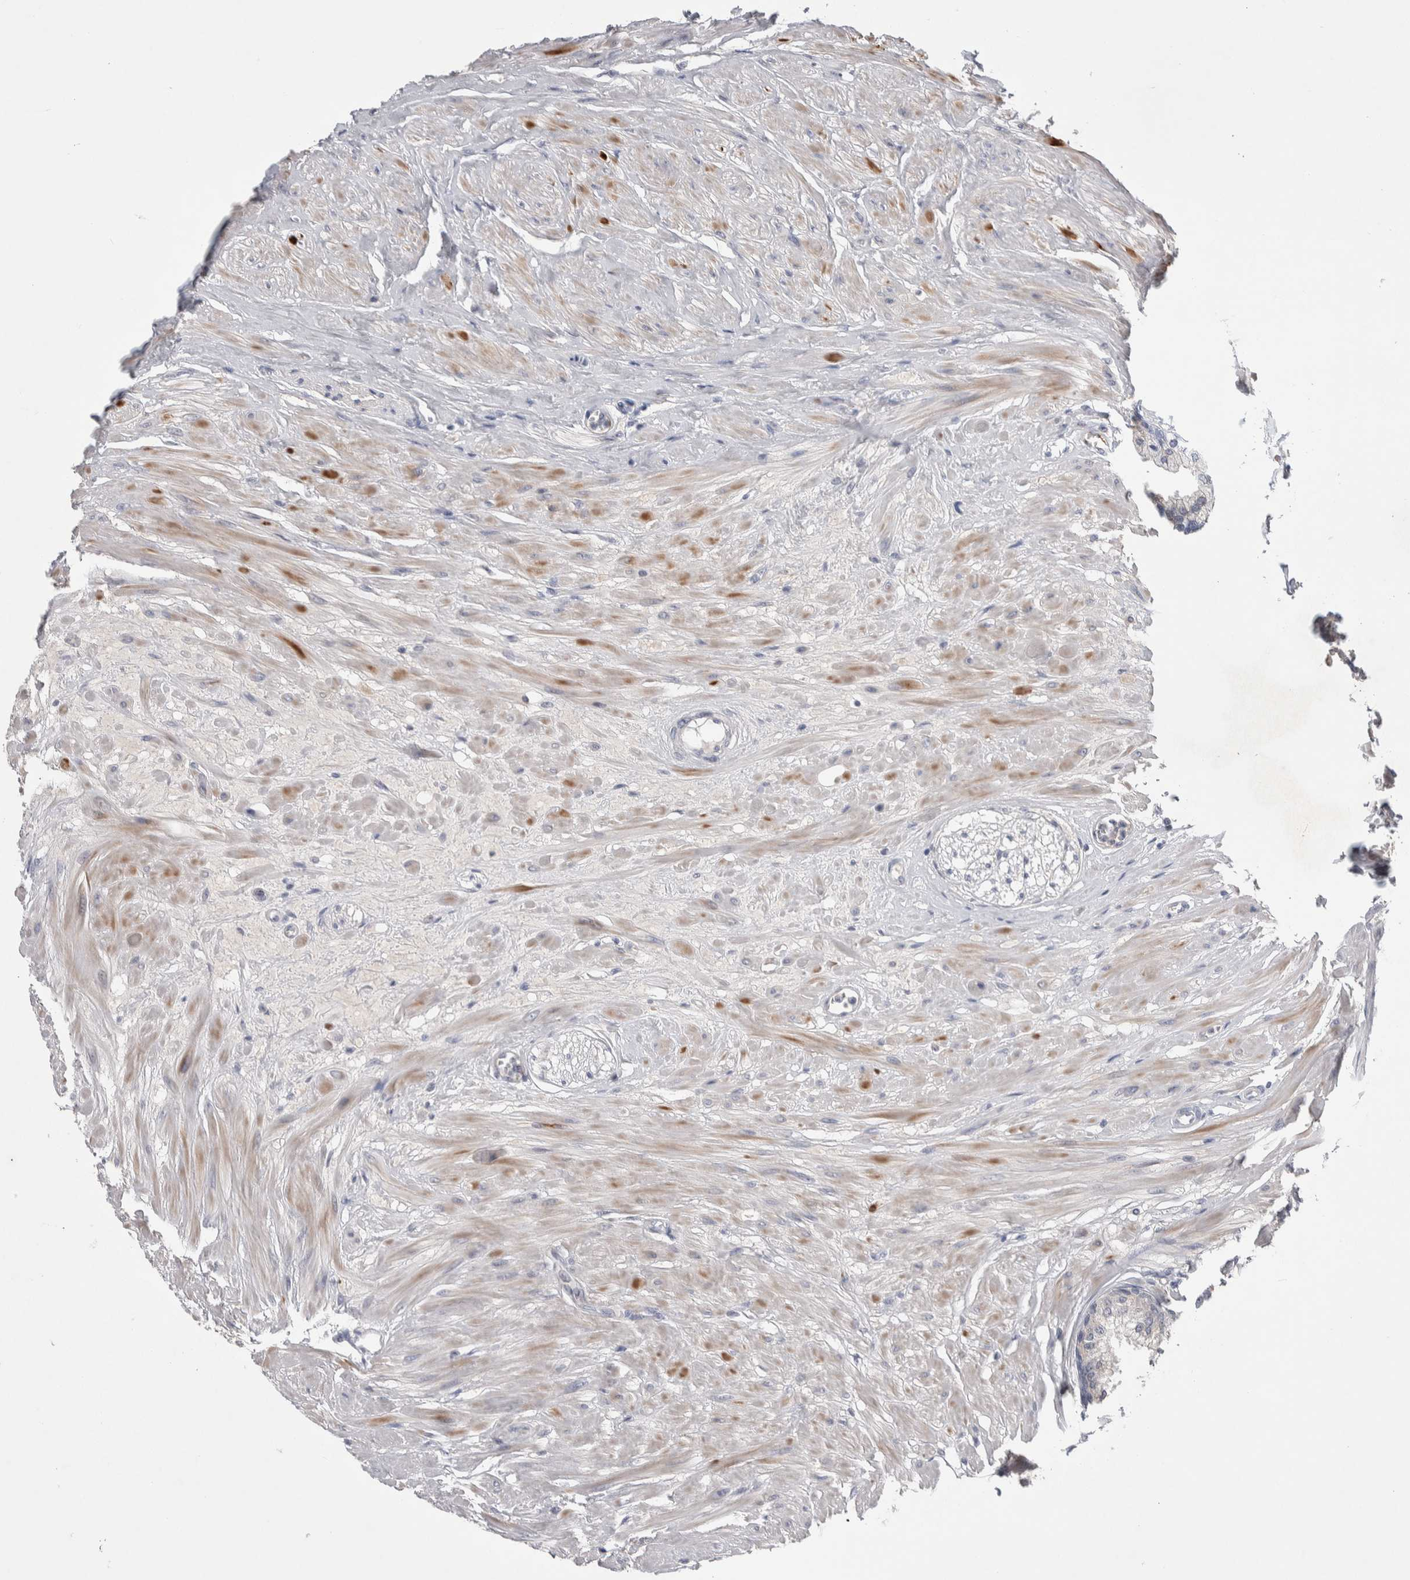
{"staining": {"intensity": "negative", "quantity": "none", "location": "none"}, "tissue": "seminal vesicle", "cell_type": "Glandular cells", "image_type": "normal", "snomed": [{"axis": "morphology", "description": "Normal tissue, NOS"}, {"axis": "topography", "description": "Prostate"}, {"axis": "topography", "description": "Seminal veicle"}], "caption": "DAB (3,3'-diaminobenzidine) immunohistochemical staining of unremarkable seminal vesicle demonstrates no significant staining in glandular cells. Nuclei are stained in blue.", "gene": "CEP131", "patient": {"sex": "male", "age": 60}}